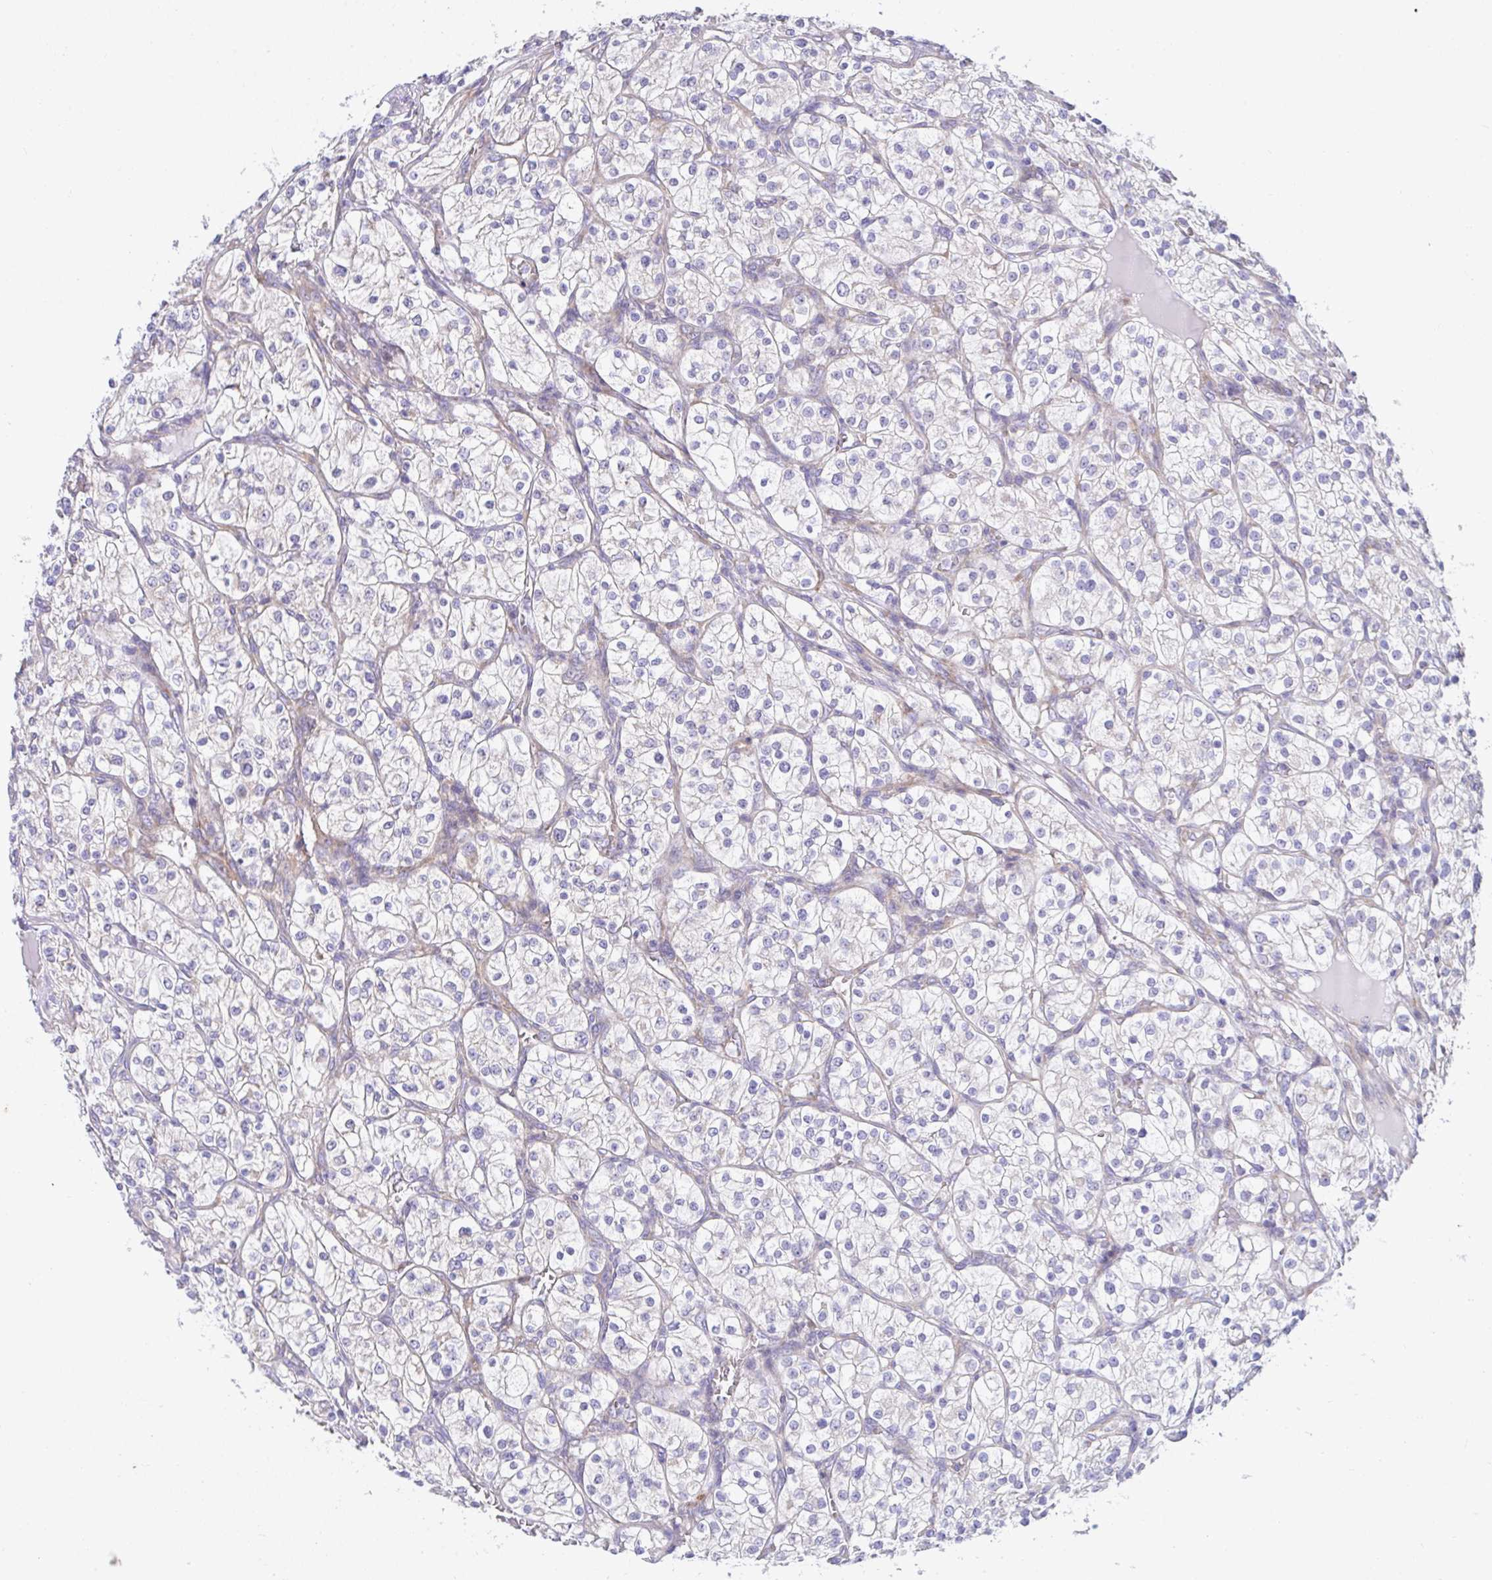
{"staining": {"intensity": "negative", "quantity": "none", "location": "none"}, "tissue": "renal cancer", "cell_type": "Tumor cells", "image_type": "cancer", "snomed": [{"axis": "morphology", "description": "Adenocarcinoma, NOS"}, {"axis": "topography", "description": "Kidney"}], "caption": "This is a micrograph of immunohistochemistry staining of renal cancer (adenocarcinoma), which shows no positivity in tumor cells.", "gene": "FAU", "patient": {"sex": "male", "age": 80}}